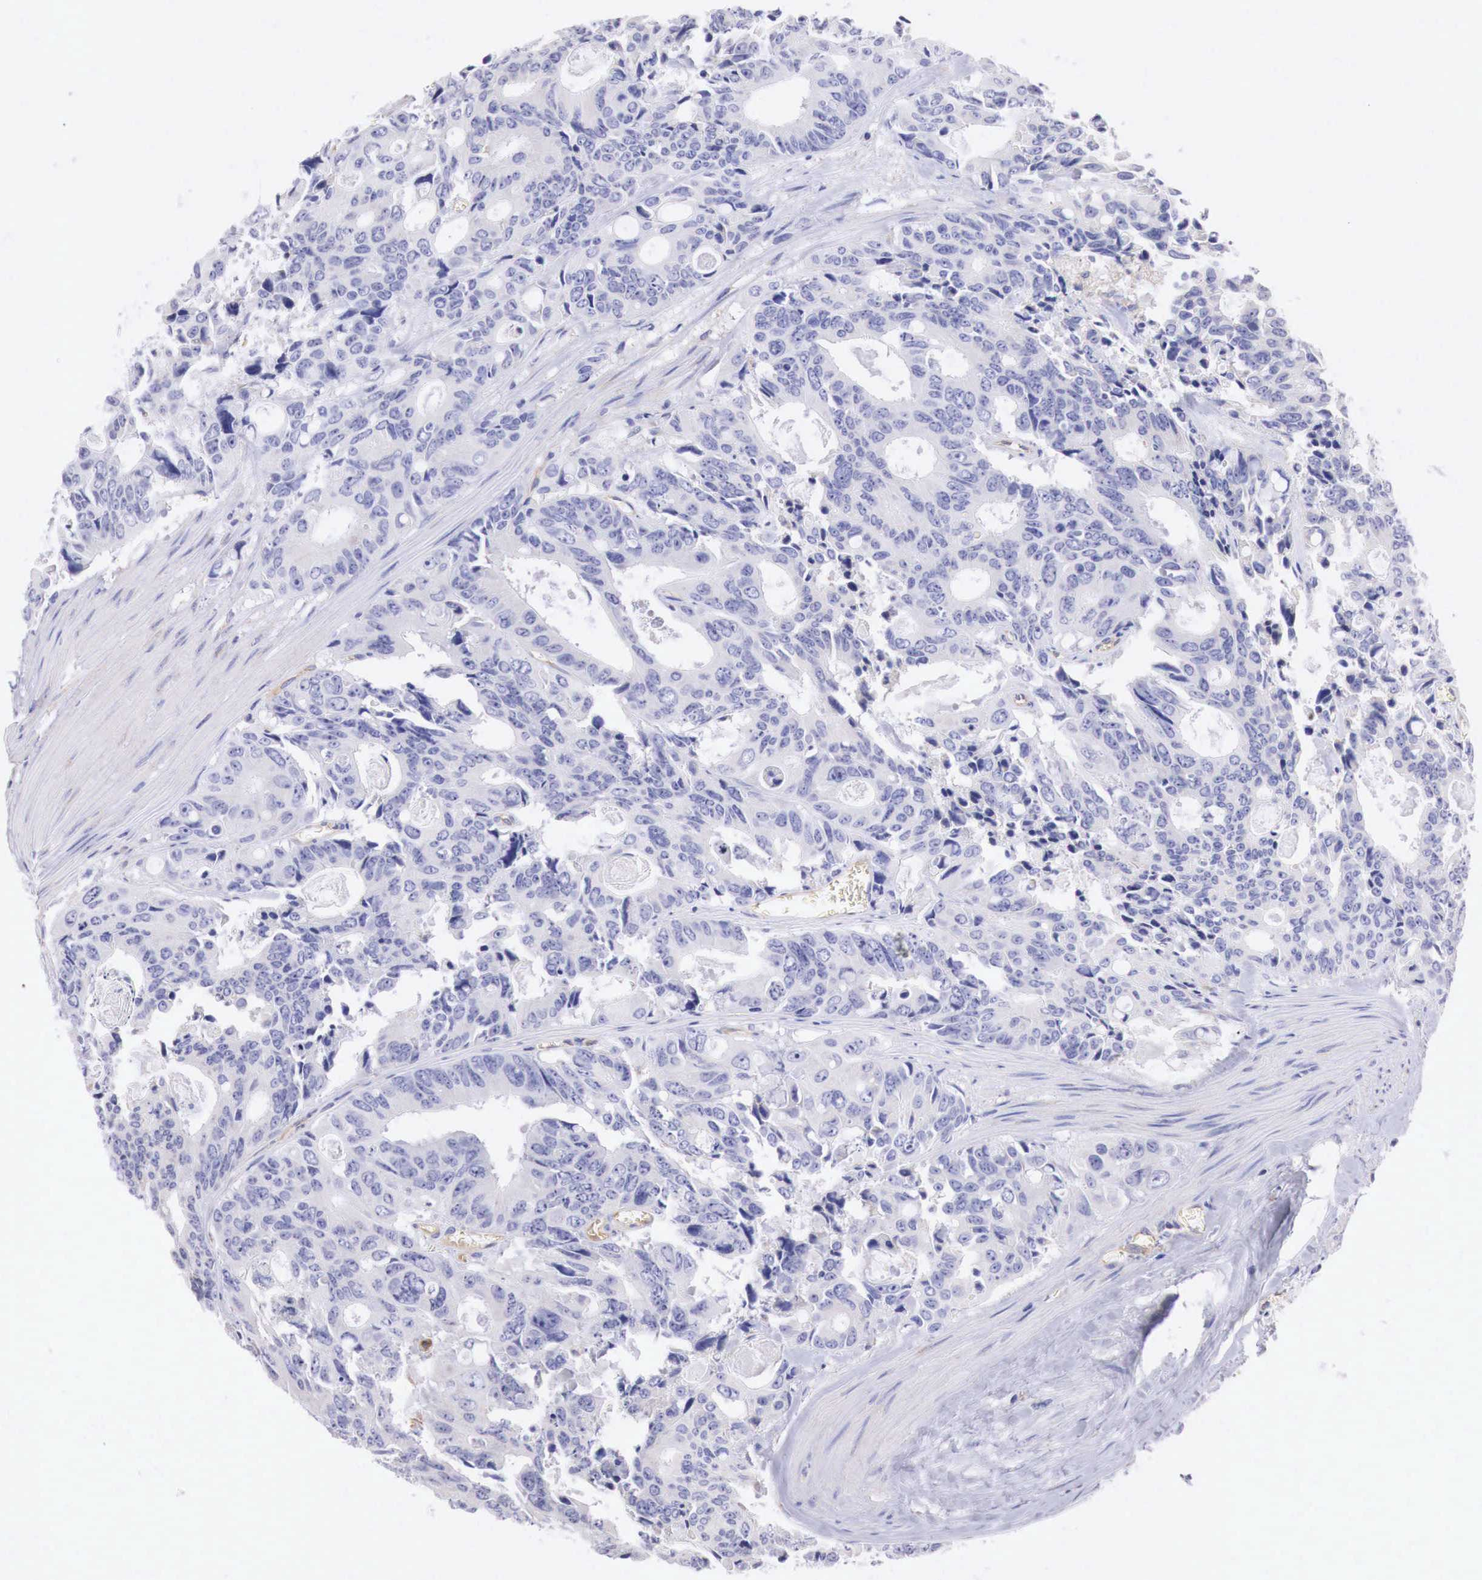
{"staining": {"intensity": "negative", "quantity": "none", "location": "none"}, "tissue": "colorectal cancer", "cell_type": "Tumor cells", "image_type": "cancer", "snomed": [{"axis": "morphology", "description": "Adenocarcinoma, NOS"}, {"axis": "topography", "description": "Rectum"}], "caption": "There is no significant positivity in tumor cells of adenocarcinoma (colorectal). (Stains: DAB immunohistochemistry with hematoxylin counter stain, Microscopy: brightfield microscopy at high magnification).", "gene": "RDX", "patient": {"sex": "male", "age": 76}}